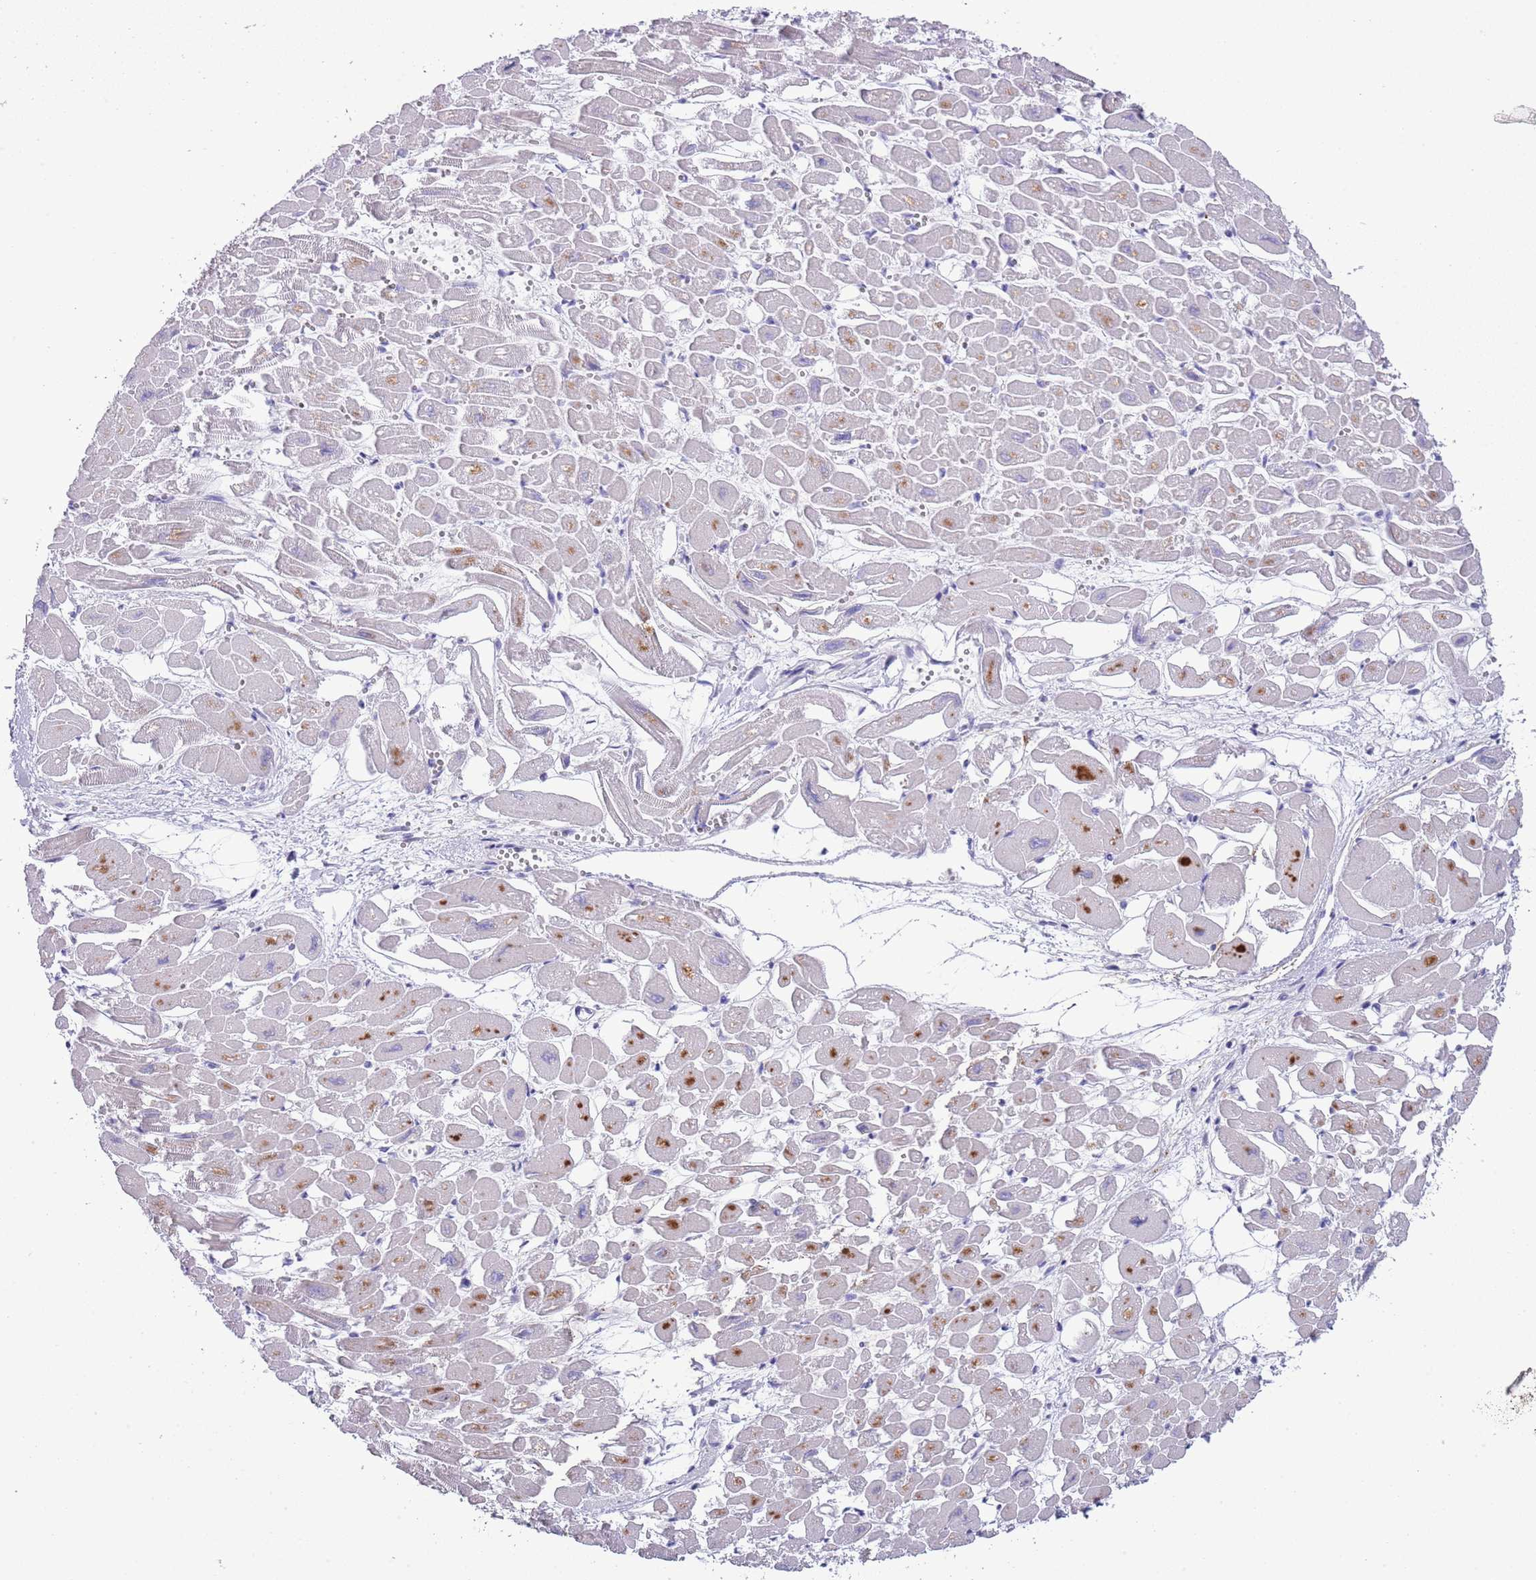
{"staining": {"intensity": "moderate", "quantity": "<25%", "location": "cytoplasmic/membranous"}, "tissue": "heart muscle", "cell_type": "Cardiomyocytes", "image_type": "normal", "snomed": [{"axis": "morphology", "description": "Normal tissue, NOS"}, {"axis": "topography", "description": "Heart"}], "caption": "Unremarkable heart muscle demonstrates moderate cytoplasmic/membranous staining in about <25% of cardiomyocytes, visualized by immunohistochemistry.", "gene": "ABHD17C", "patient": {"sex": "male", "age": 54}}